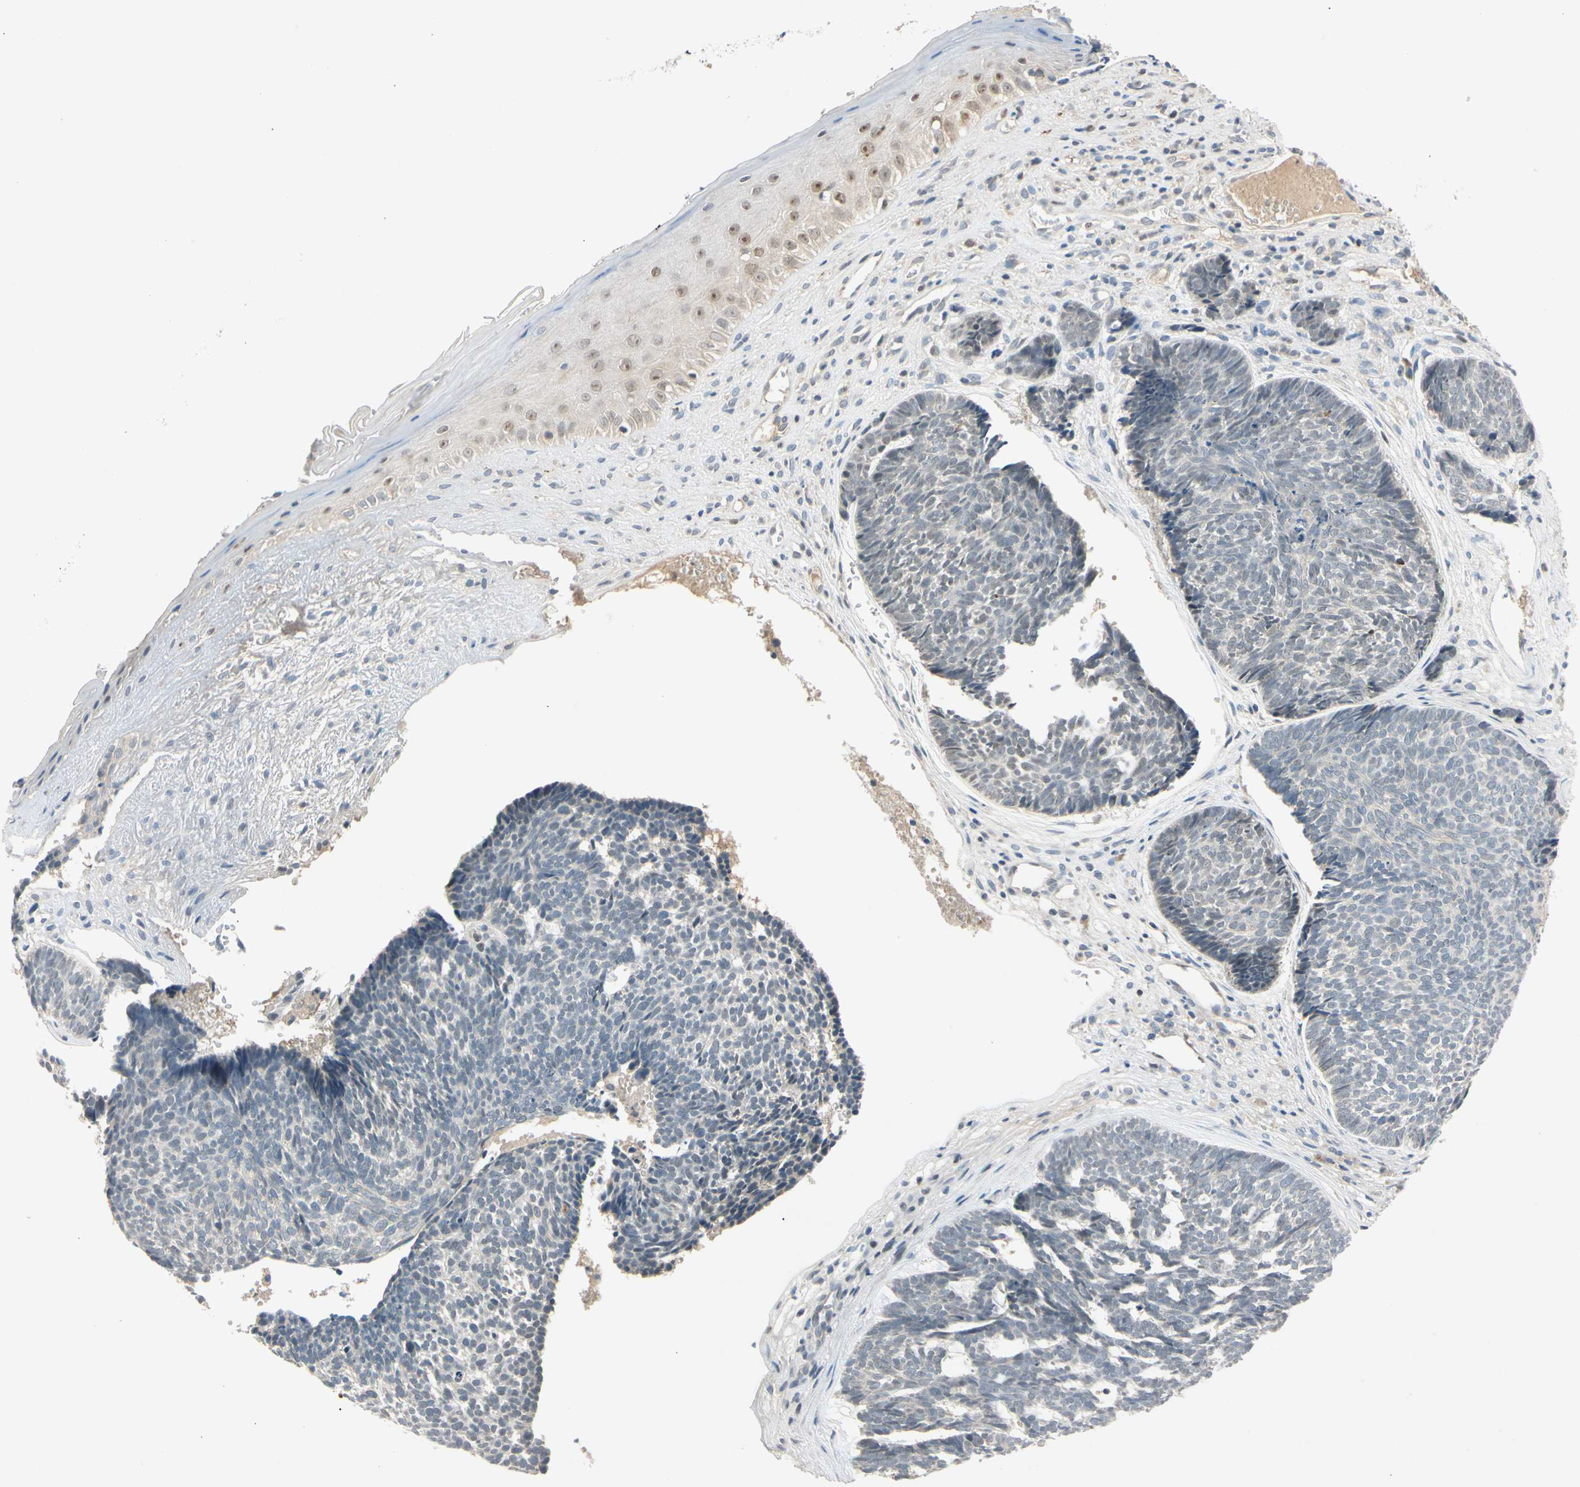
{"staining": {"intensity": "negative", "quantity": "none", "location": "none"}, "tissue": "skin cancer", "cell_type": "Tumor cells", "image_type": "cancer", "snomed": [{"axis": "morphology", "description": "Basal cell carcinoma"}, {"axis": "topography", "description": "Skin"}], "caption": "A histopathology image of basal cell carcinoma (skin) stained for a protein displays no brown staining in tumor cells.", "gene": "RIOX2", "patient": {"sex": "male", "age": 84}}